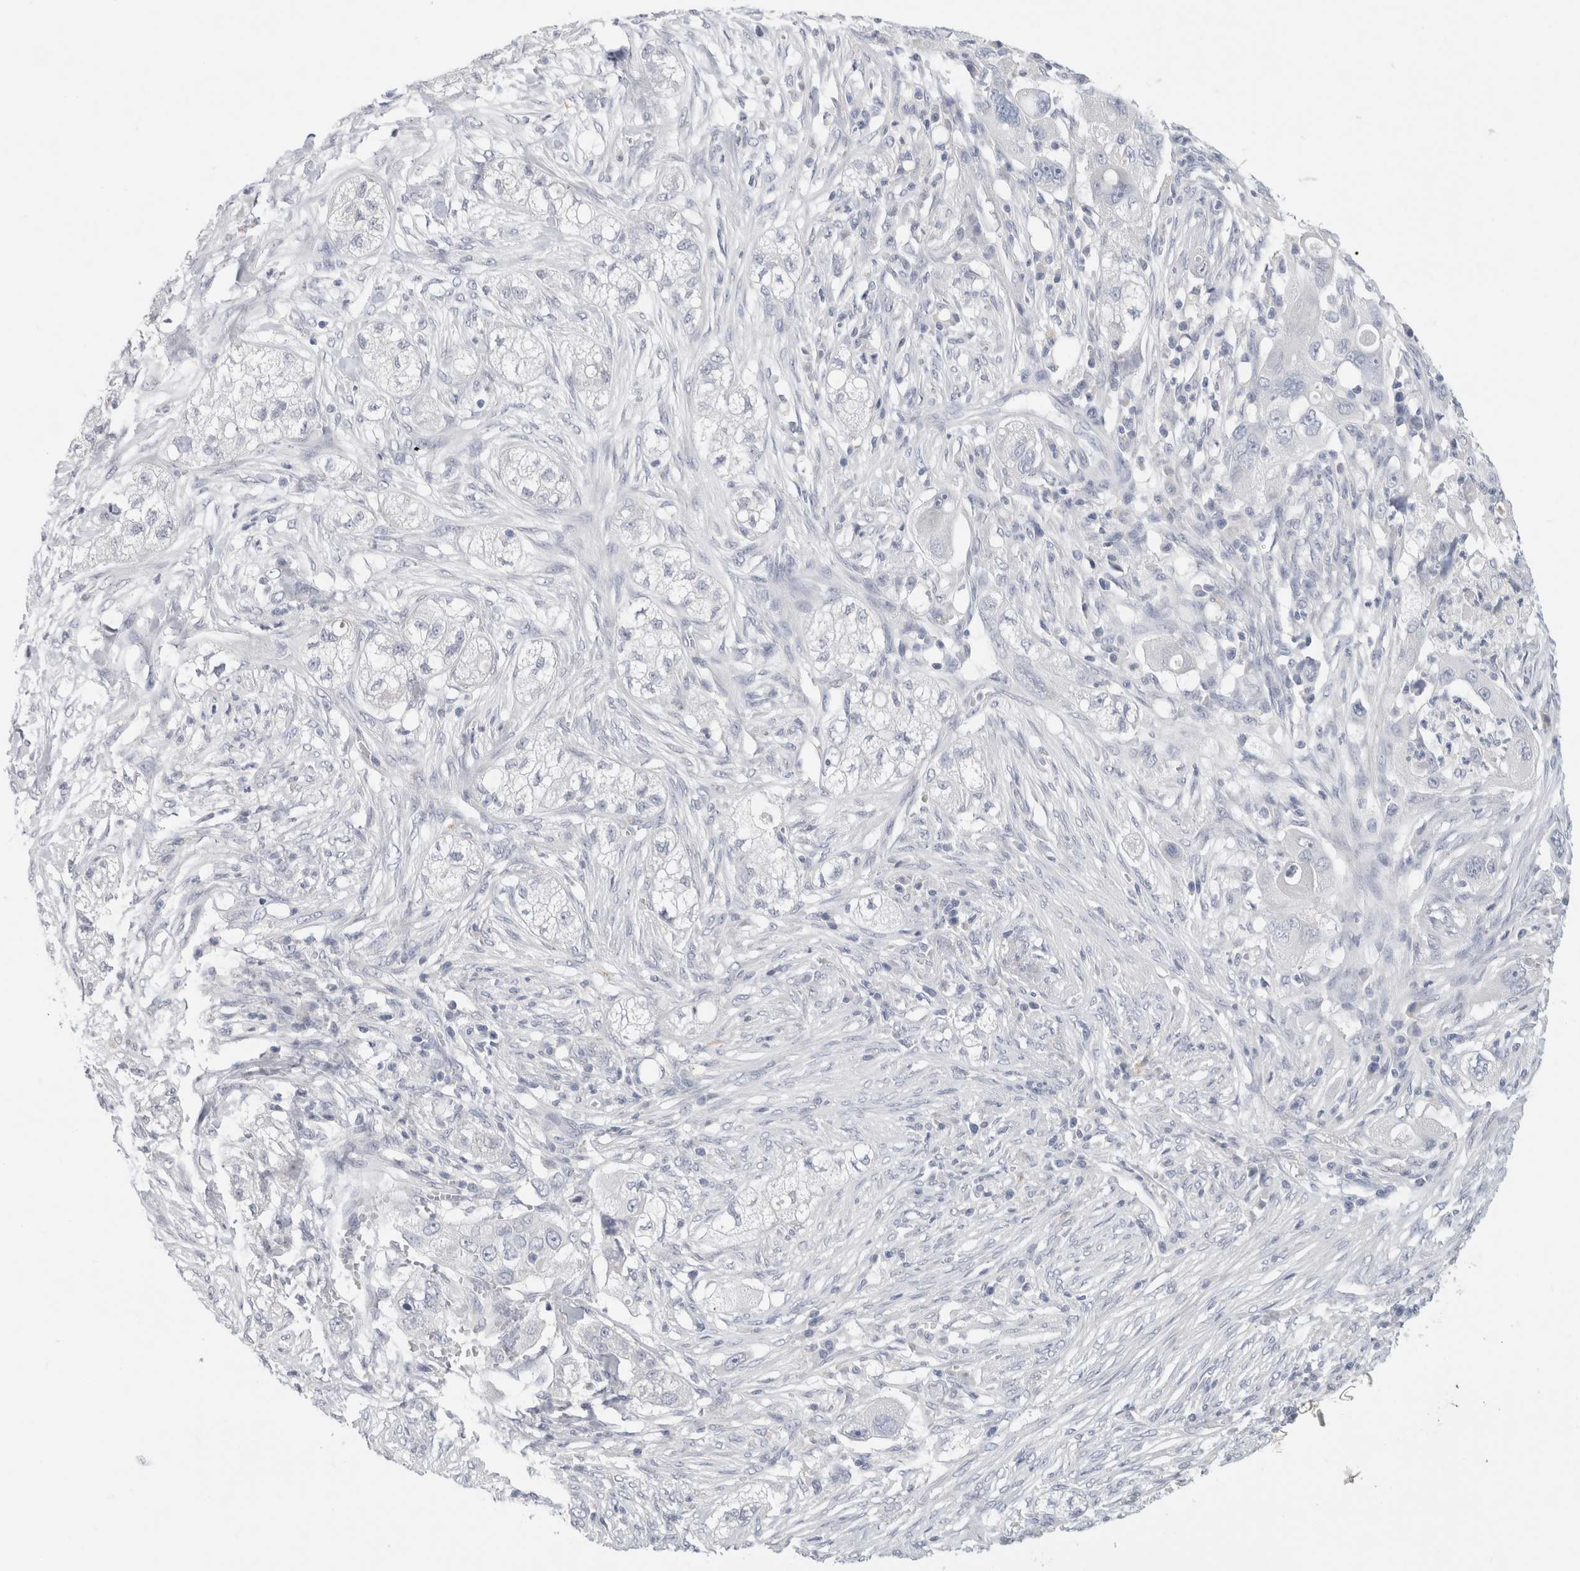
{"staining": {"intensity": "negative", "quantity": "none", "location": "none"}, "tissue": "pancreatic cancer", "cell_type": "Tumor cells", "image_type": "cancer", "snomed": [{"axis": "morphology", "description": "Adenocarcinoma, NOS"}, {"axis": "topography", "description": "Pancreas"}], "caption": "Tumor cells show no significant protein staining in adenocarcinoma (pancreatic).", "gene": "BCAN", "patient": {"sex": "female", "age": 78}}